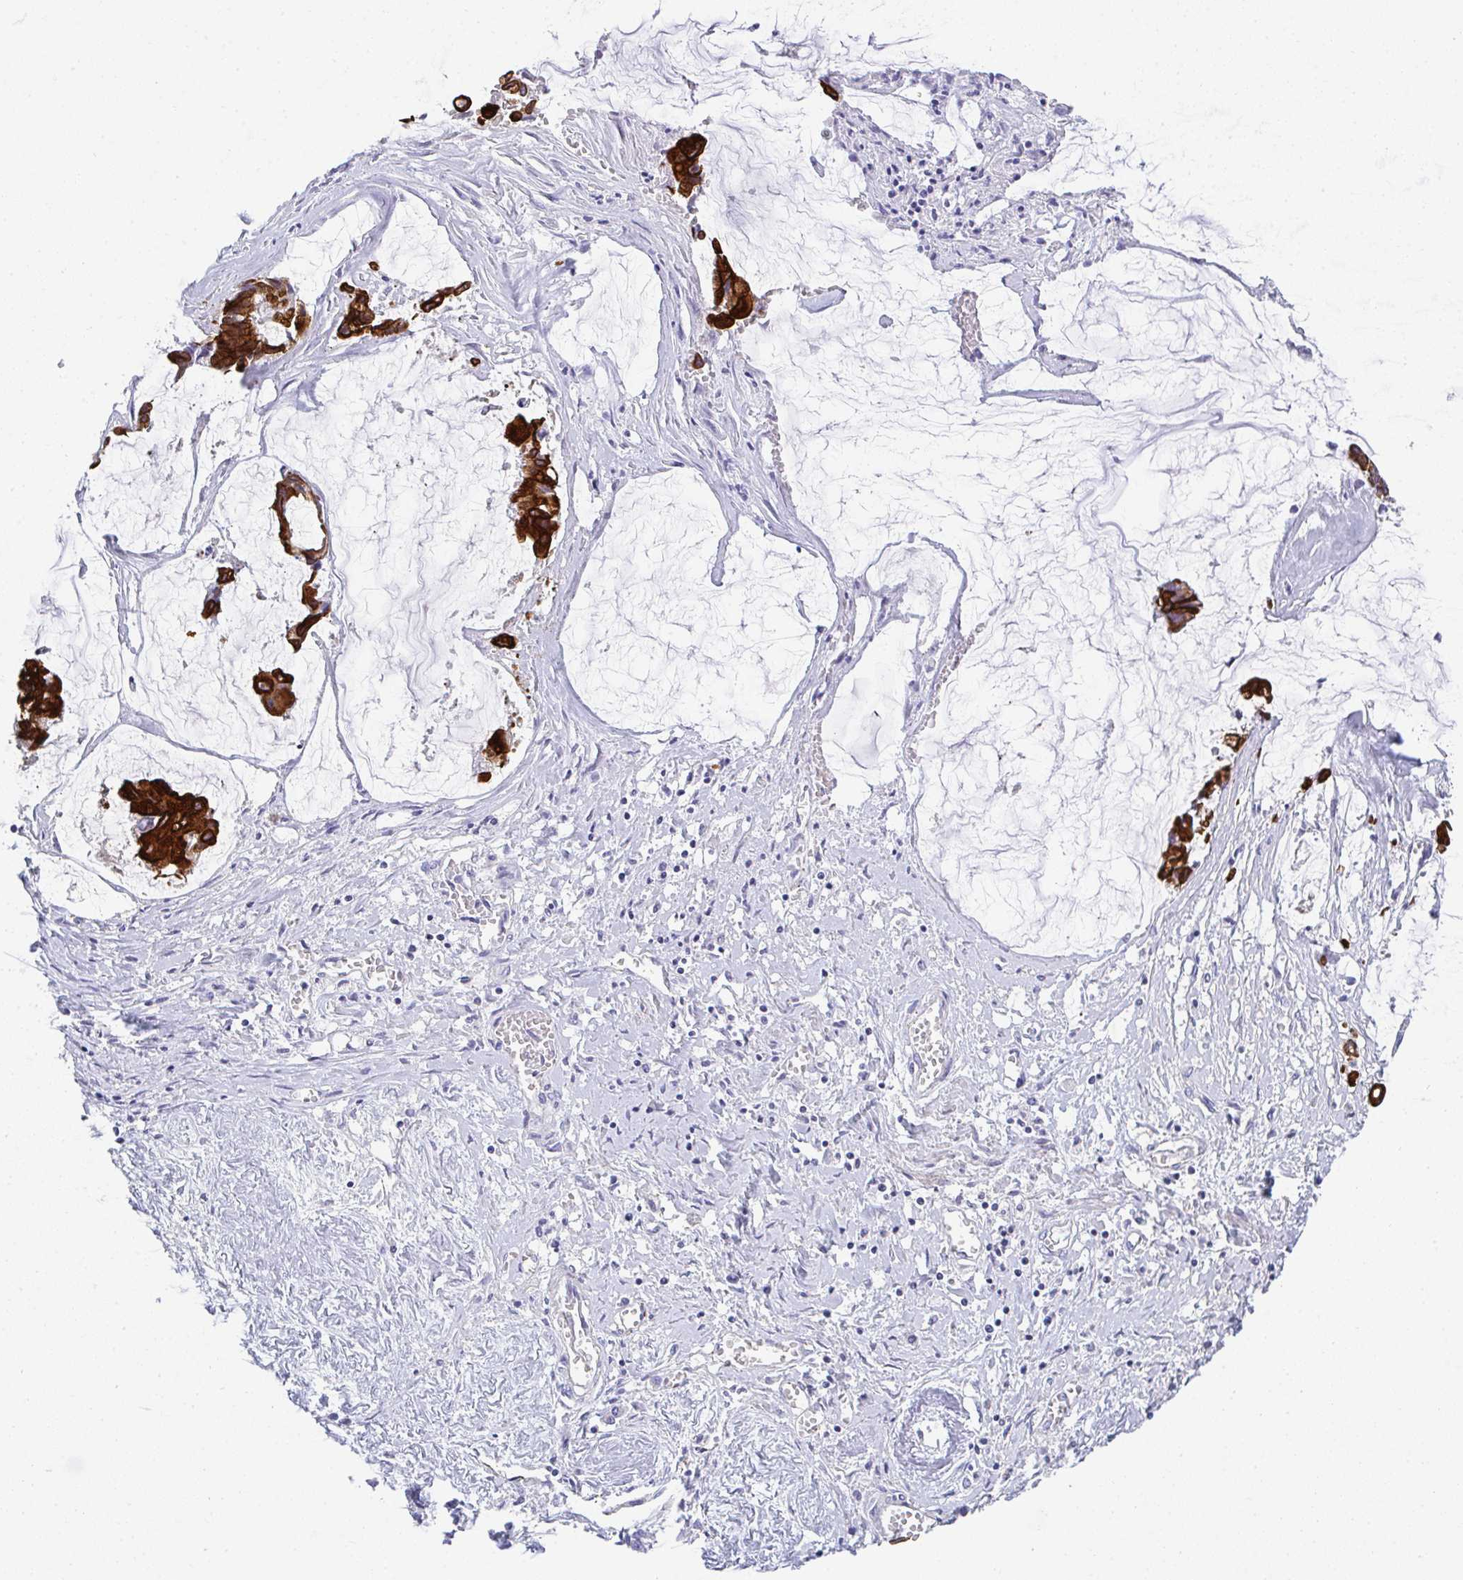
{"staining": {"intensity": "strong", "quantity": ">75%", "location": "cytoplasmic/membranous"}, "tissue": "ovarian cancer", "cell_type": "Tumor cells", "image_type": "cancer", "snomed": [{"axis": "morphology", "description": "Cystadenocarcinoma, mucinous, NOS"}, {"axis": "topography", "description": "Ovary"}], "caption": "An image of ovarian mucinous cystadenocarcinoma stained for a protein reveals strong cytoplasmic/membranous brown staining in tumor cells.", "gene": "TNFAIP8", "patient": {"sex": "female", "age": 90}}